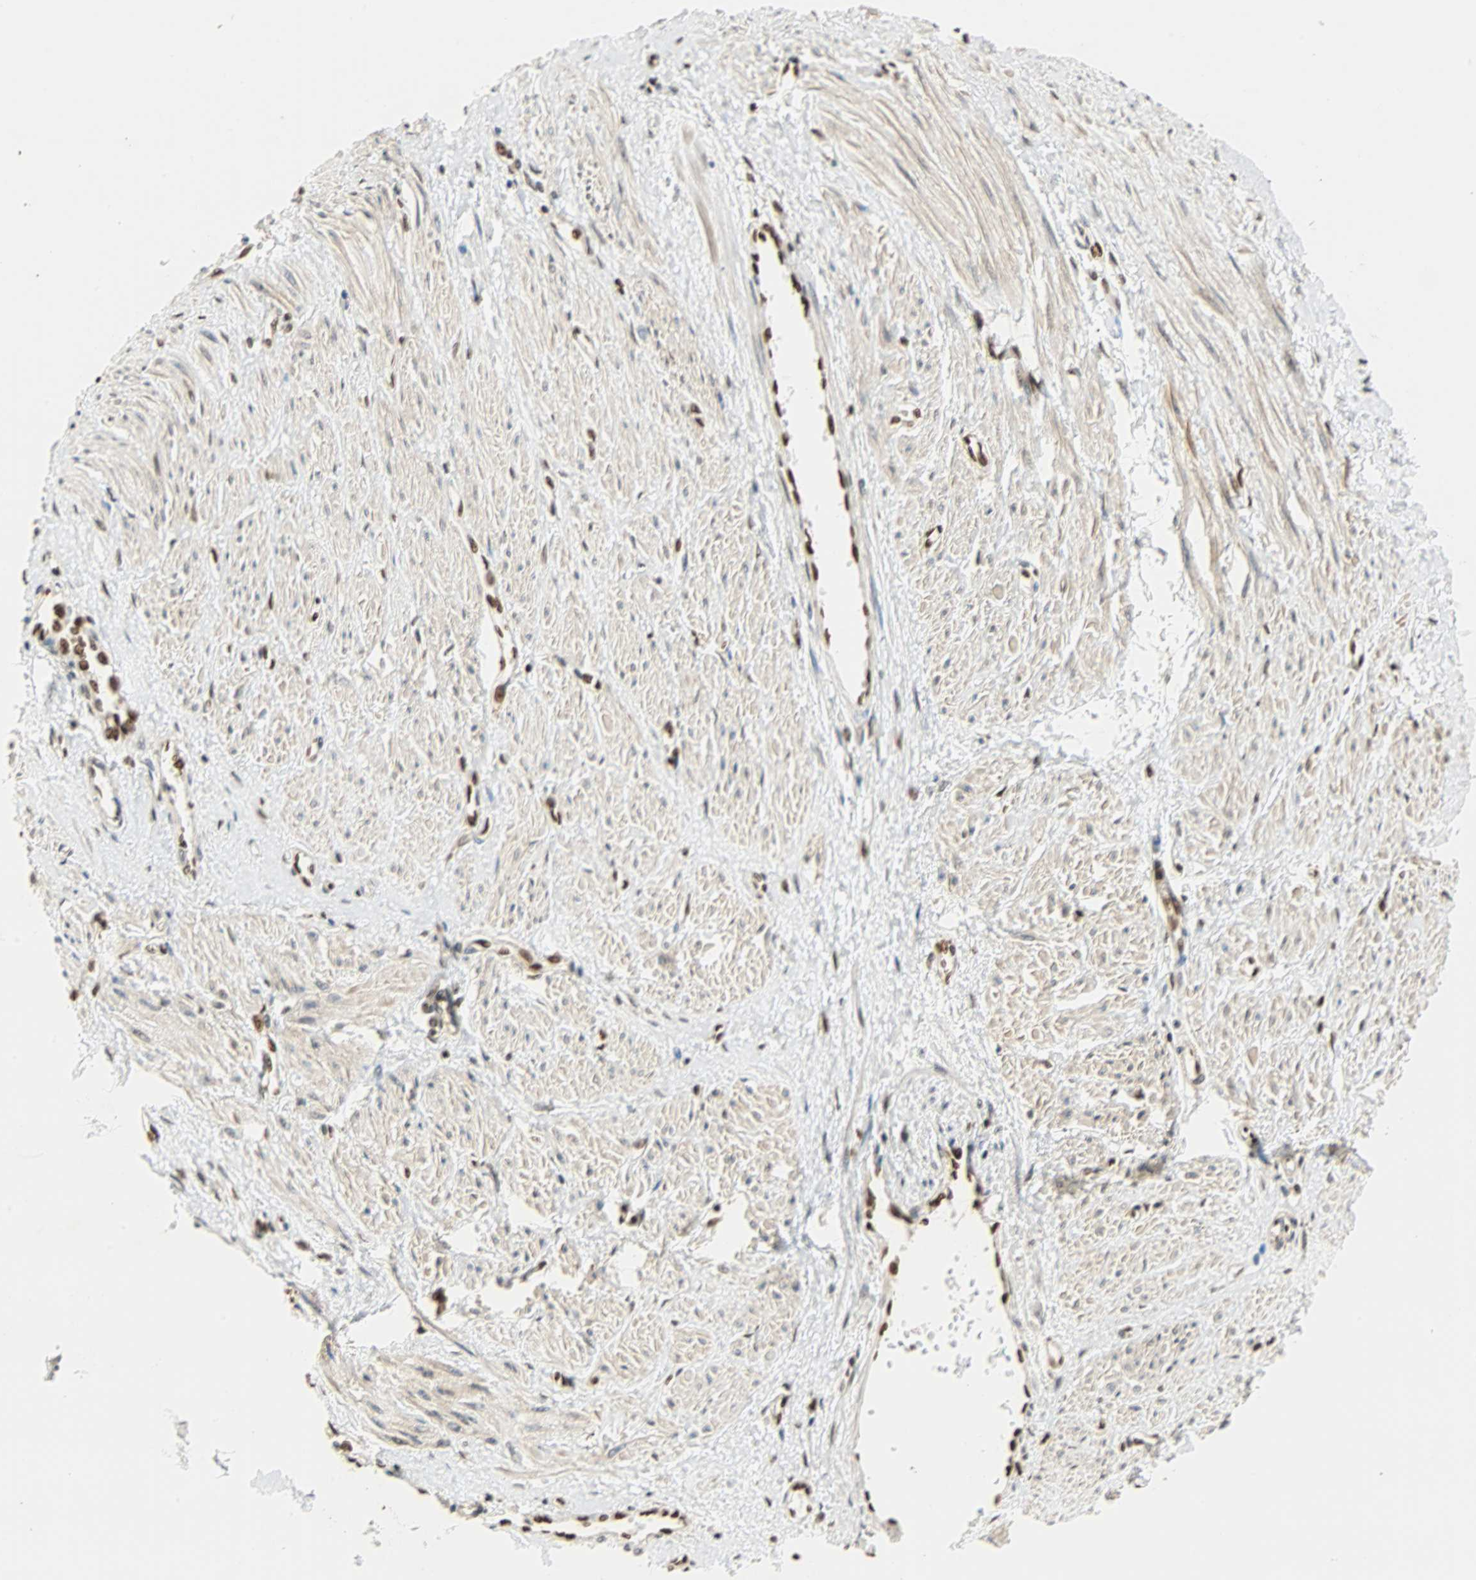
{"staining": {"intensity": "moderate", "quantity": "25%-75%", "location": "nuclear"}, "tissue": "smooth muscle", "cell_type": "Smooth muscle cells", "image_type": "normal", "snomed": [{"axis": "morphology", "description": "Normal tissue, NOS"}, {"axis": "topography", "description": "Smooth muscle"}, {"axis": "topography", "description": "Uterus"}], "caption": "A brown stain labels moderate nuclear positivity of a protein in smooth muscle cells of benign smooth muscle. (DAB IHC with brightfield microscopy, high magnification).", "gene": "CDK12", "patient": {"sex": "female", "age": 39}}